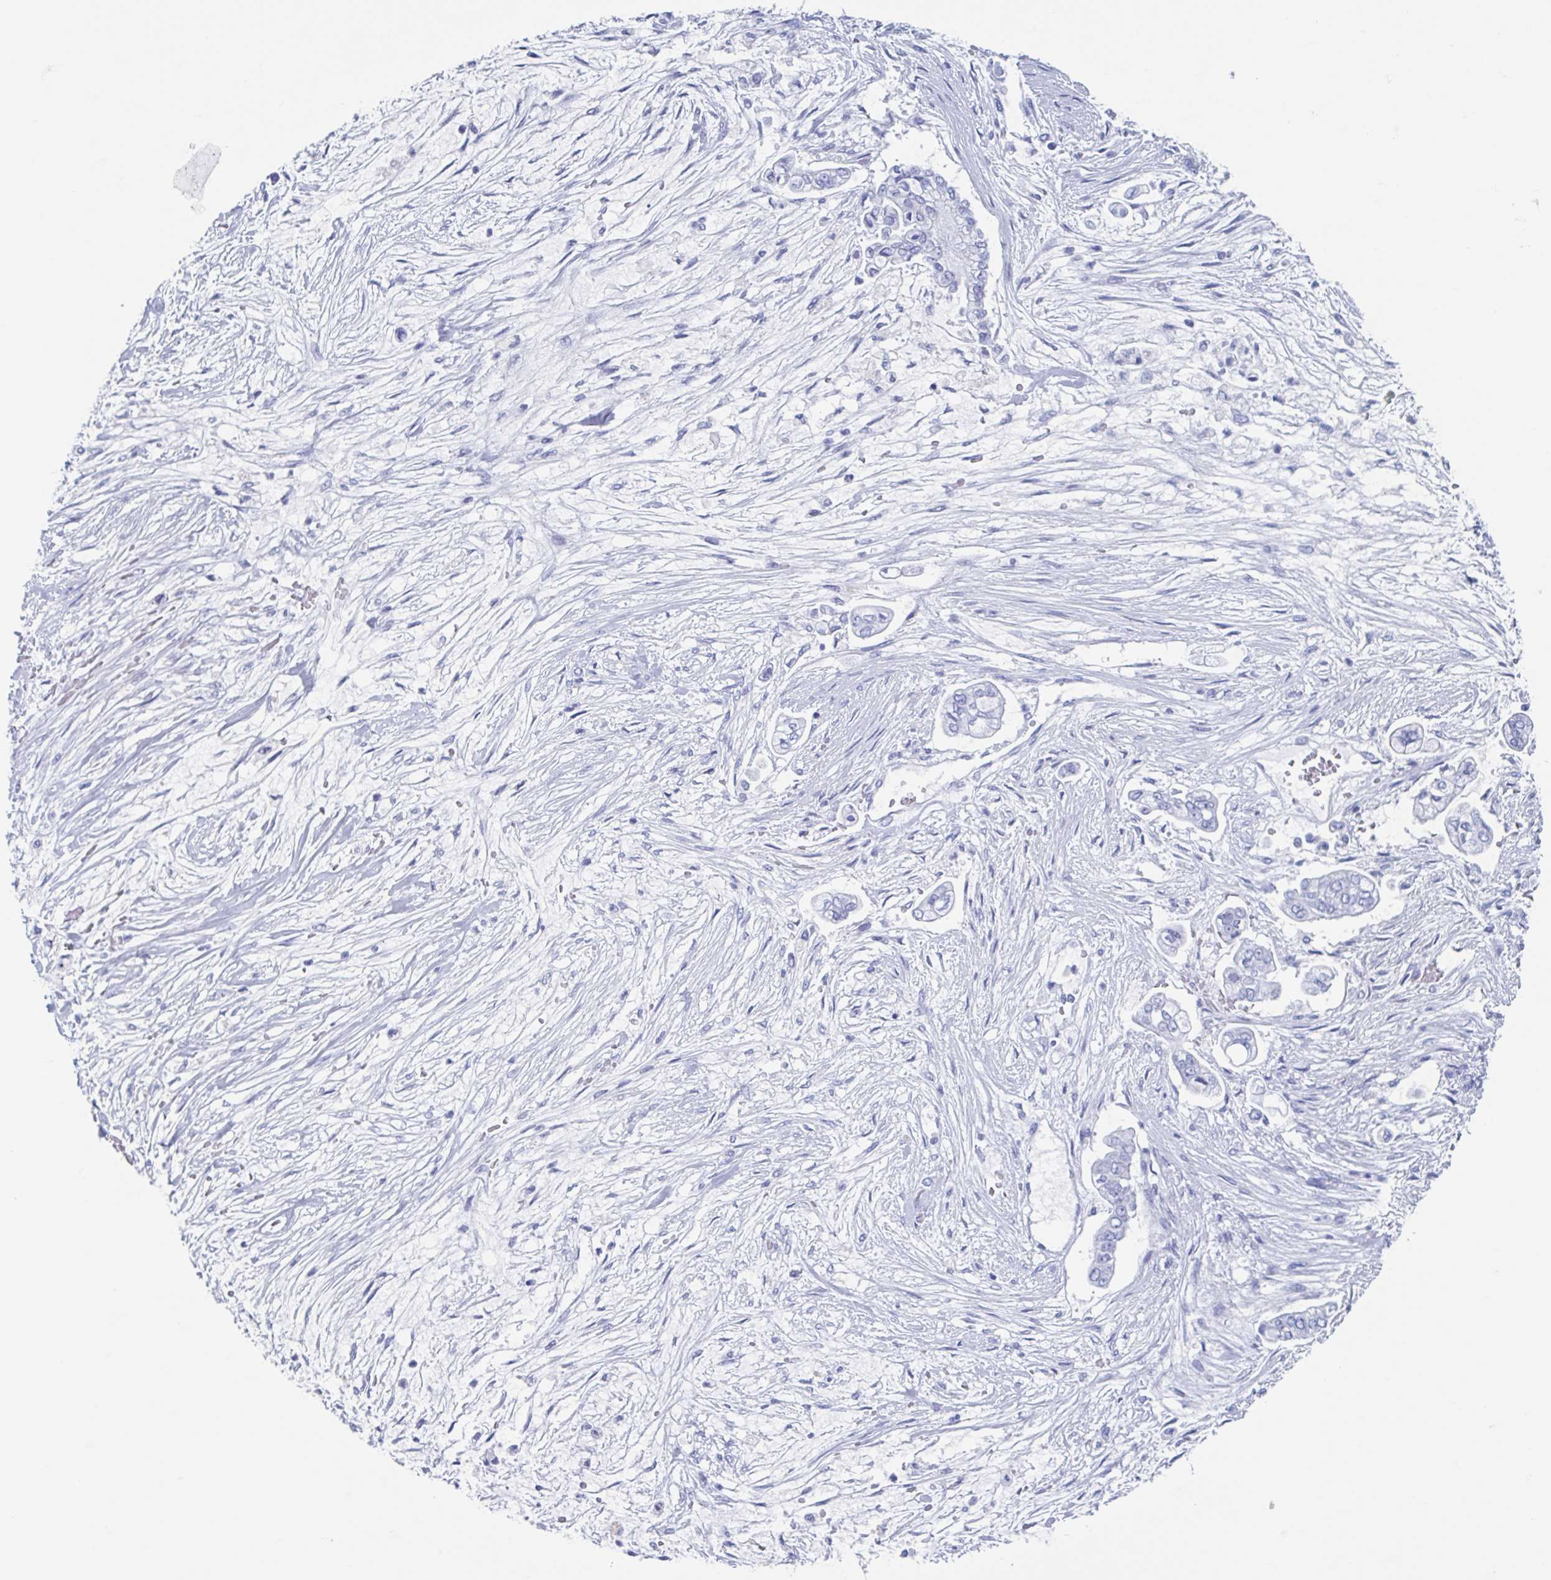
{"staining": {"intensity": "negative", "quantity": "none", "location": "none"}, "tissue": "pancreatic cancer", "cell_type": "Tumor cells", "image_type": "cancer", "snomed": [{"axis": "morphology", "description": "Adenocarcinoma, NOS"}, {"axis": "topography", "description": "Pancreas"}], "caption": "A high-resolution photomicrograph shows IHC staining of pancreatic cancer (adenocarcinoma), which displays no significant staining in tumor cells.", "gene": "C10orf53", "patient": {"sex": "female", "age": 69}}